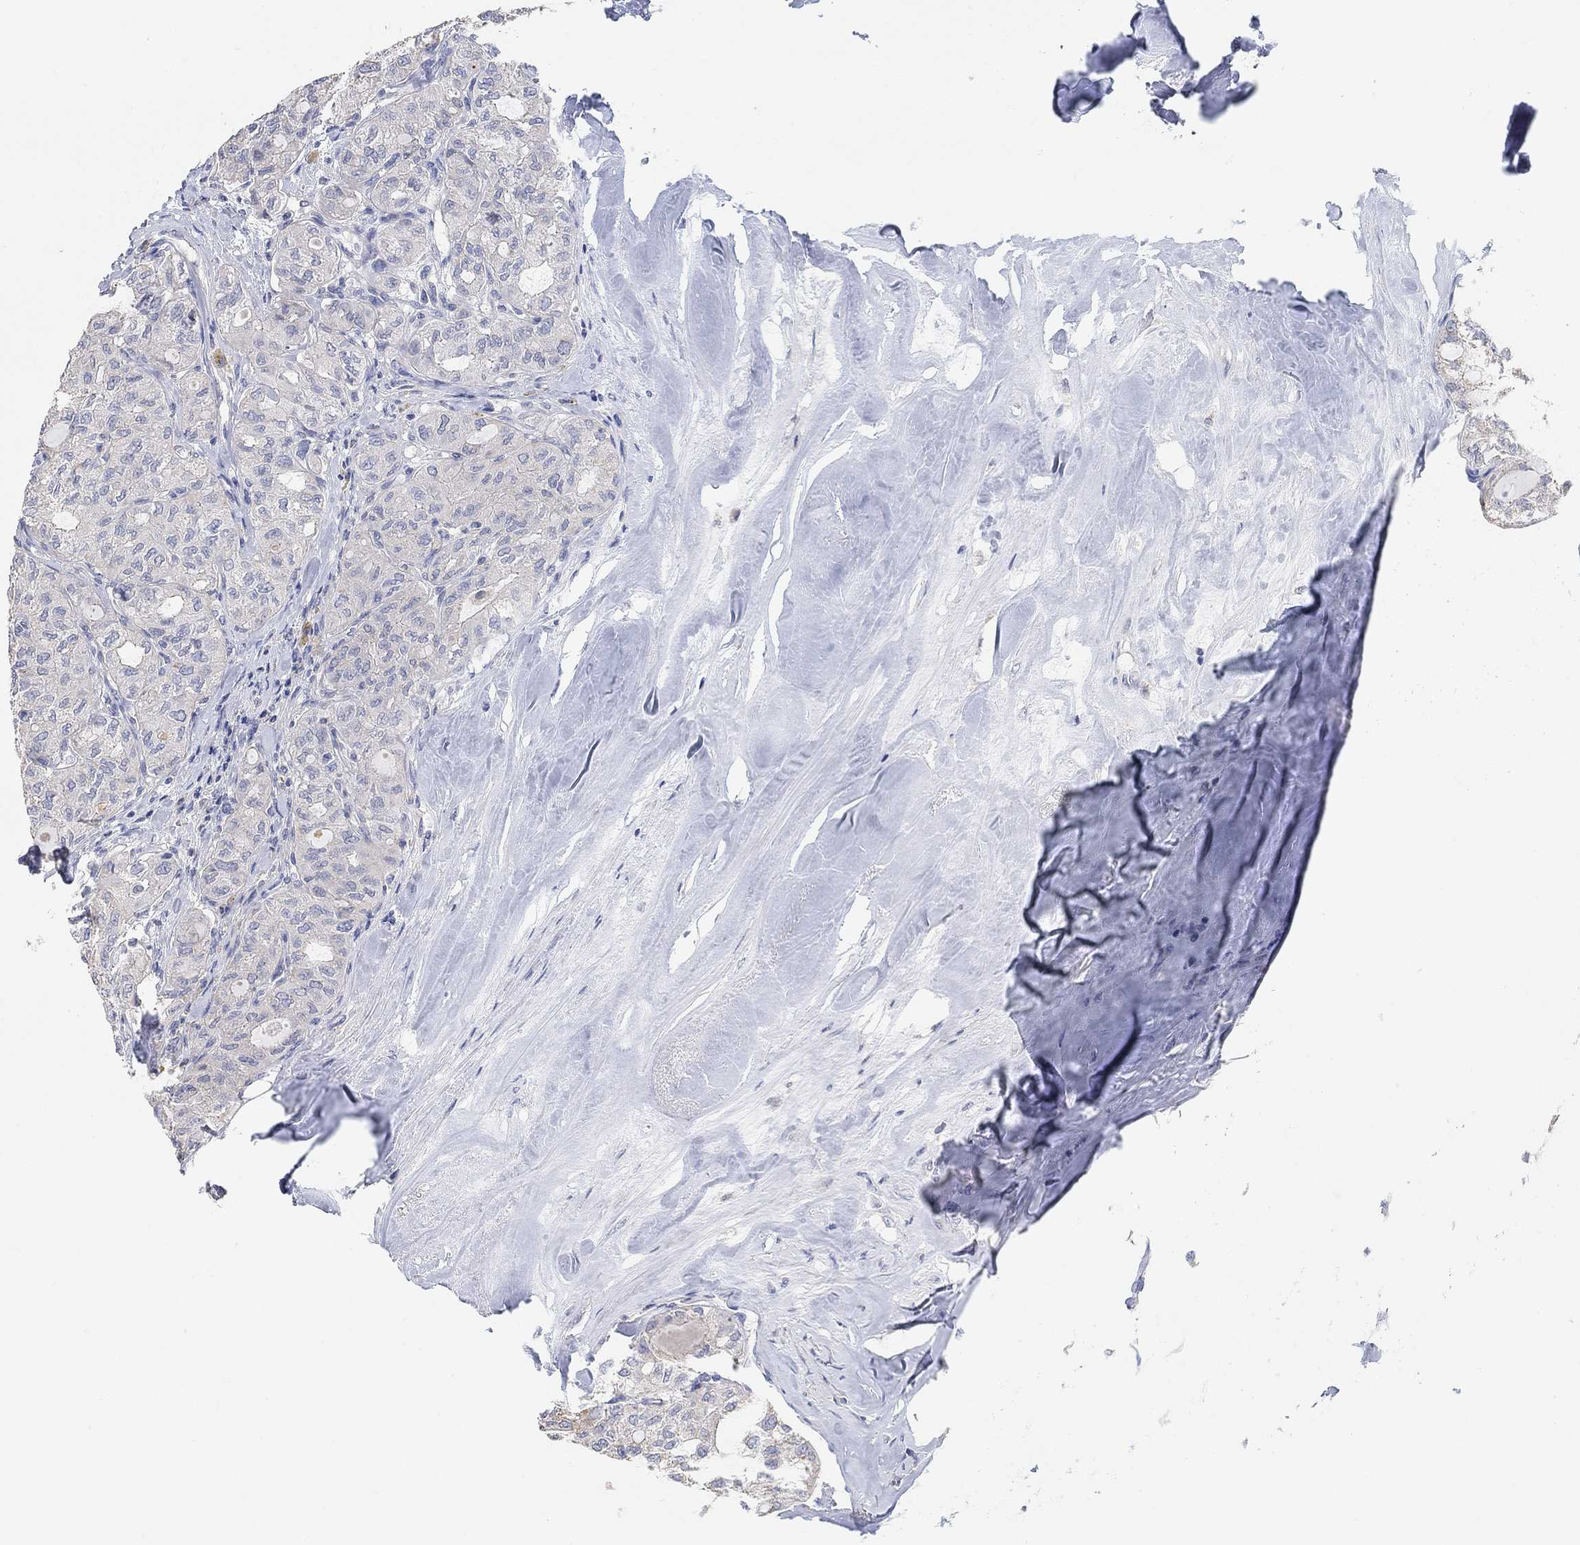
{"staining": {"intensity": "negative", "quantity": "none", "location": "none"}, "tissue": "thyroid cancer", "cell_type": "Tumor cells", "image_type": "cancer", "snomed": [{"axis": "morphology", "description": "Follicular adenoma carcinoma, NOS"}, {"axis": "topography", "description": "Thyroid gland"}], "caption": "Tumor cells are negative for protein expression in human thyroid cancer.", "gene": "NLRP14", "patient": {"sex": "male", "age": 75}}